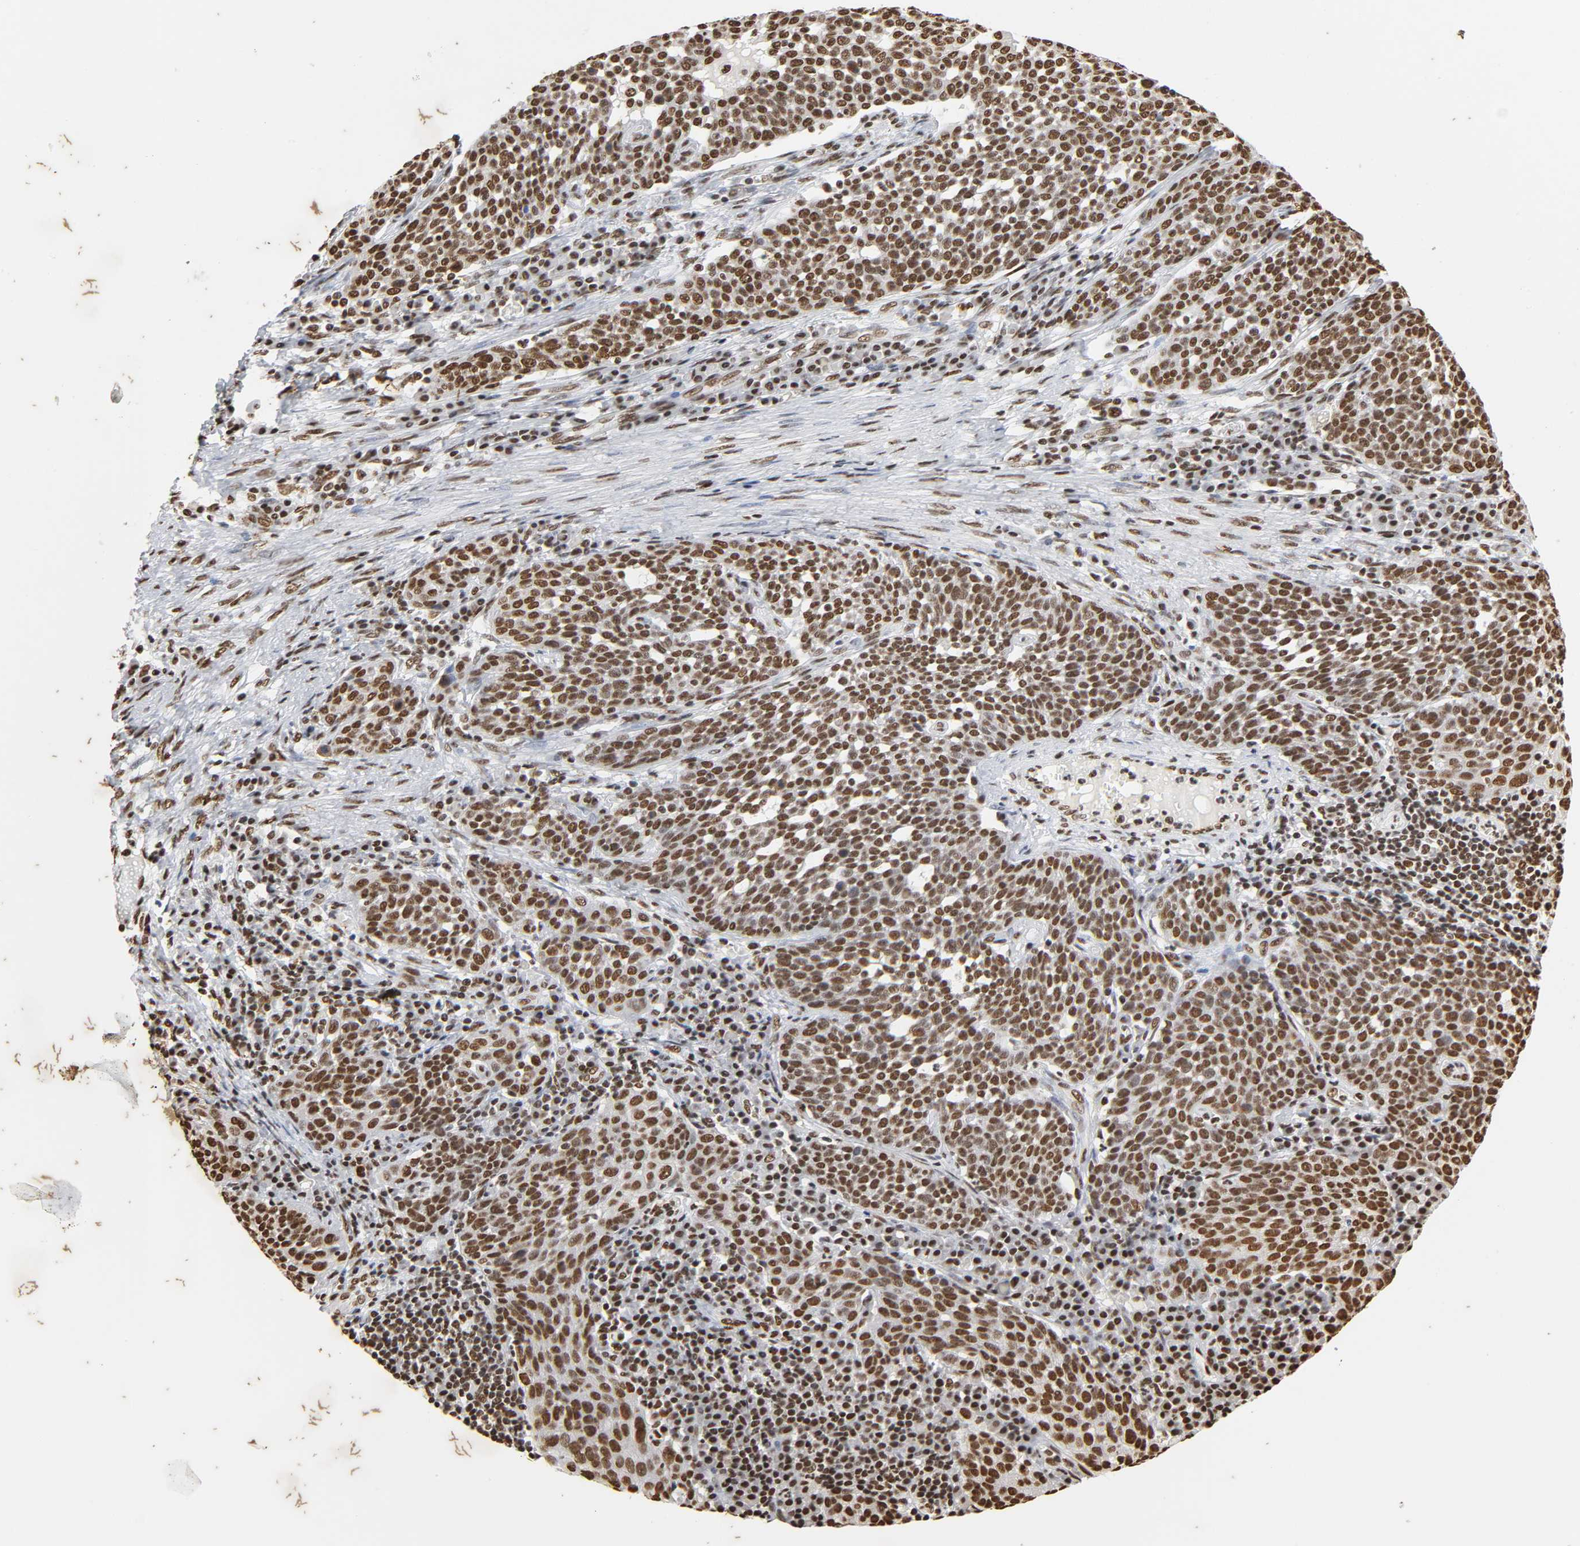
{"staining": {"intensity": "strong", "quantity": ">75%", "location": "nuclear"}, "tissue": "cervical cancer", "cell_type": "Tumor cells", "image_type": "cancer", "snomed": [{"axis": "morphology", "description": "Squamous cell carcinoma, NOS"}, {"axis": "topography", "description": "Cervix"}], "caption": "A photomicrograph of cervical cancer stained for a protein displays strong nuclear brown staining in tumor cells.", "gene": "HNRNPC", "patient": {"sex": "female", "age": 34}}